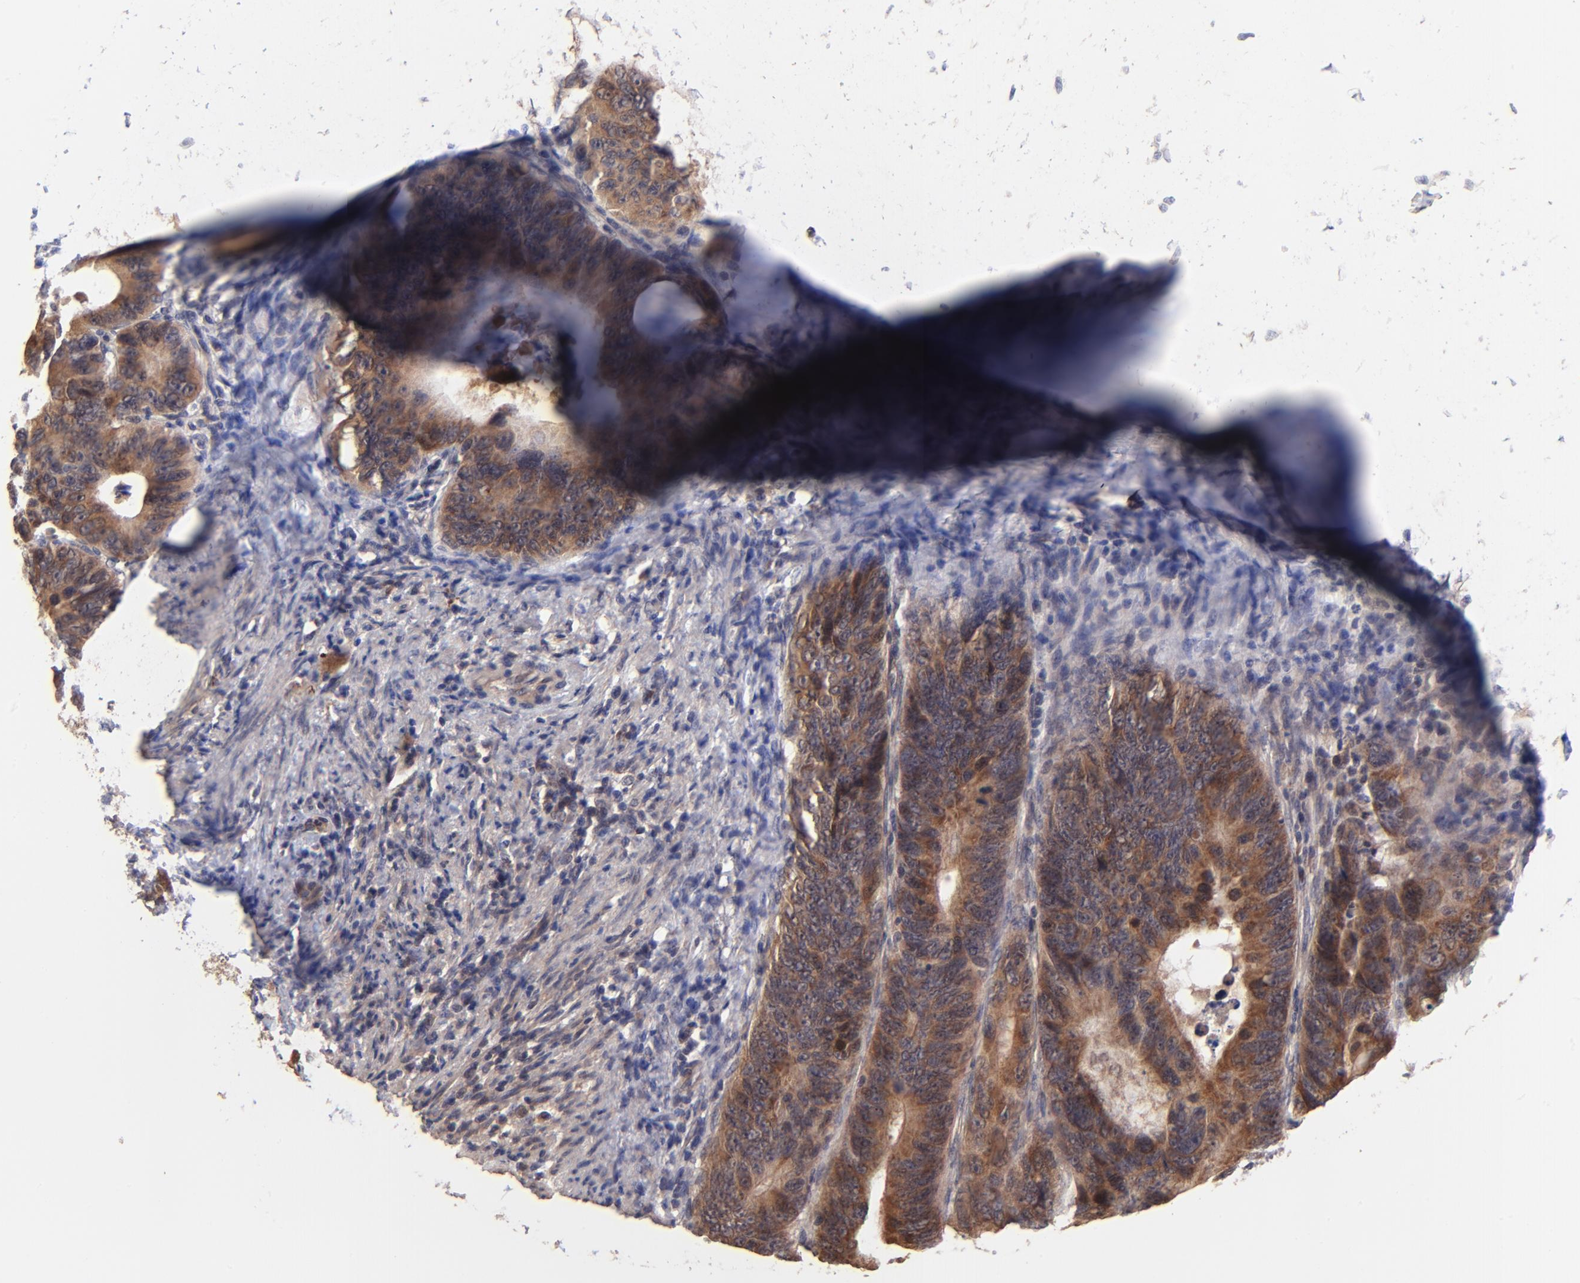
{"staining": {"intensity": "moderate", "quantity": ">75%", "location": "cytoplasmic/membranous"}, "tissue": "colorectal cancer", "cell_type": "Tumor cells", "image_type": "cancer", "snomed": [{"axis": "morphology", "description": "Adenocarcinoma, NOS"}, {"axis": "topography", "description": "Colon"}], "caption": "Immunohistochemistry (IHC) image of neoplastic tissue: colorectal adenocarcinoma stained using IHC shows medium levels of moderate protein expression localized specifically in the cytoplasmic/membranous of tumor cells, appearing as a cytoplasmic/membranous brown color.", "gene": "BAIAP2L2", "patient": {"sex": "female", "age": 55}}